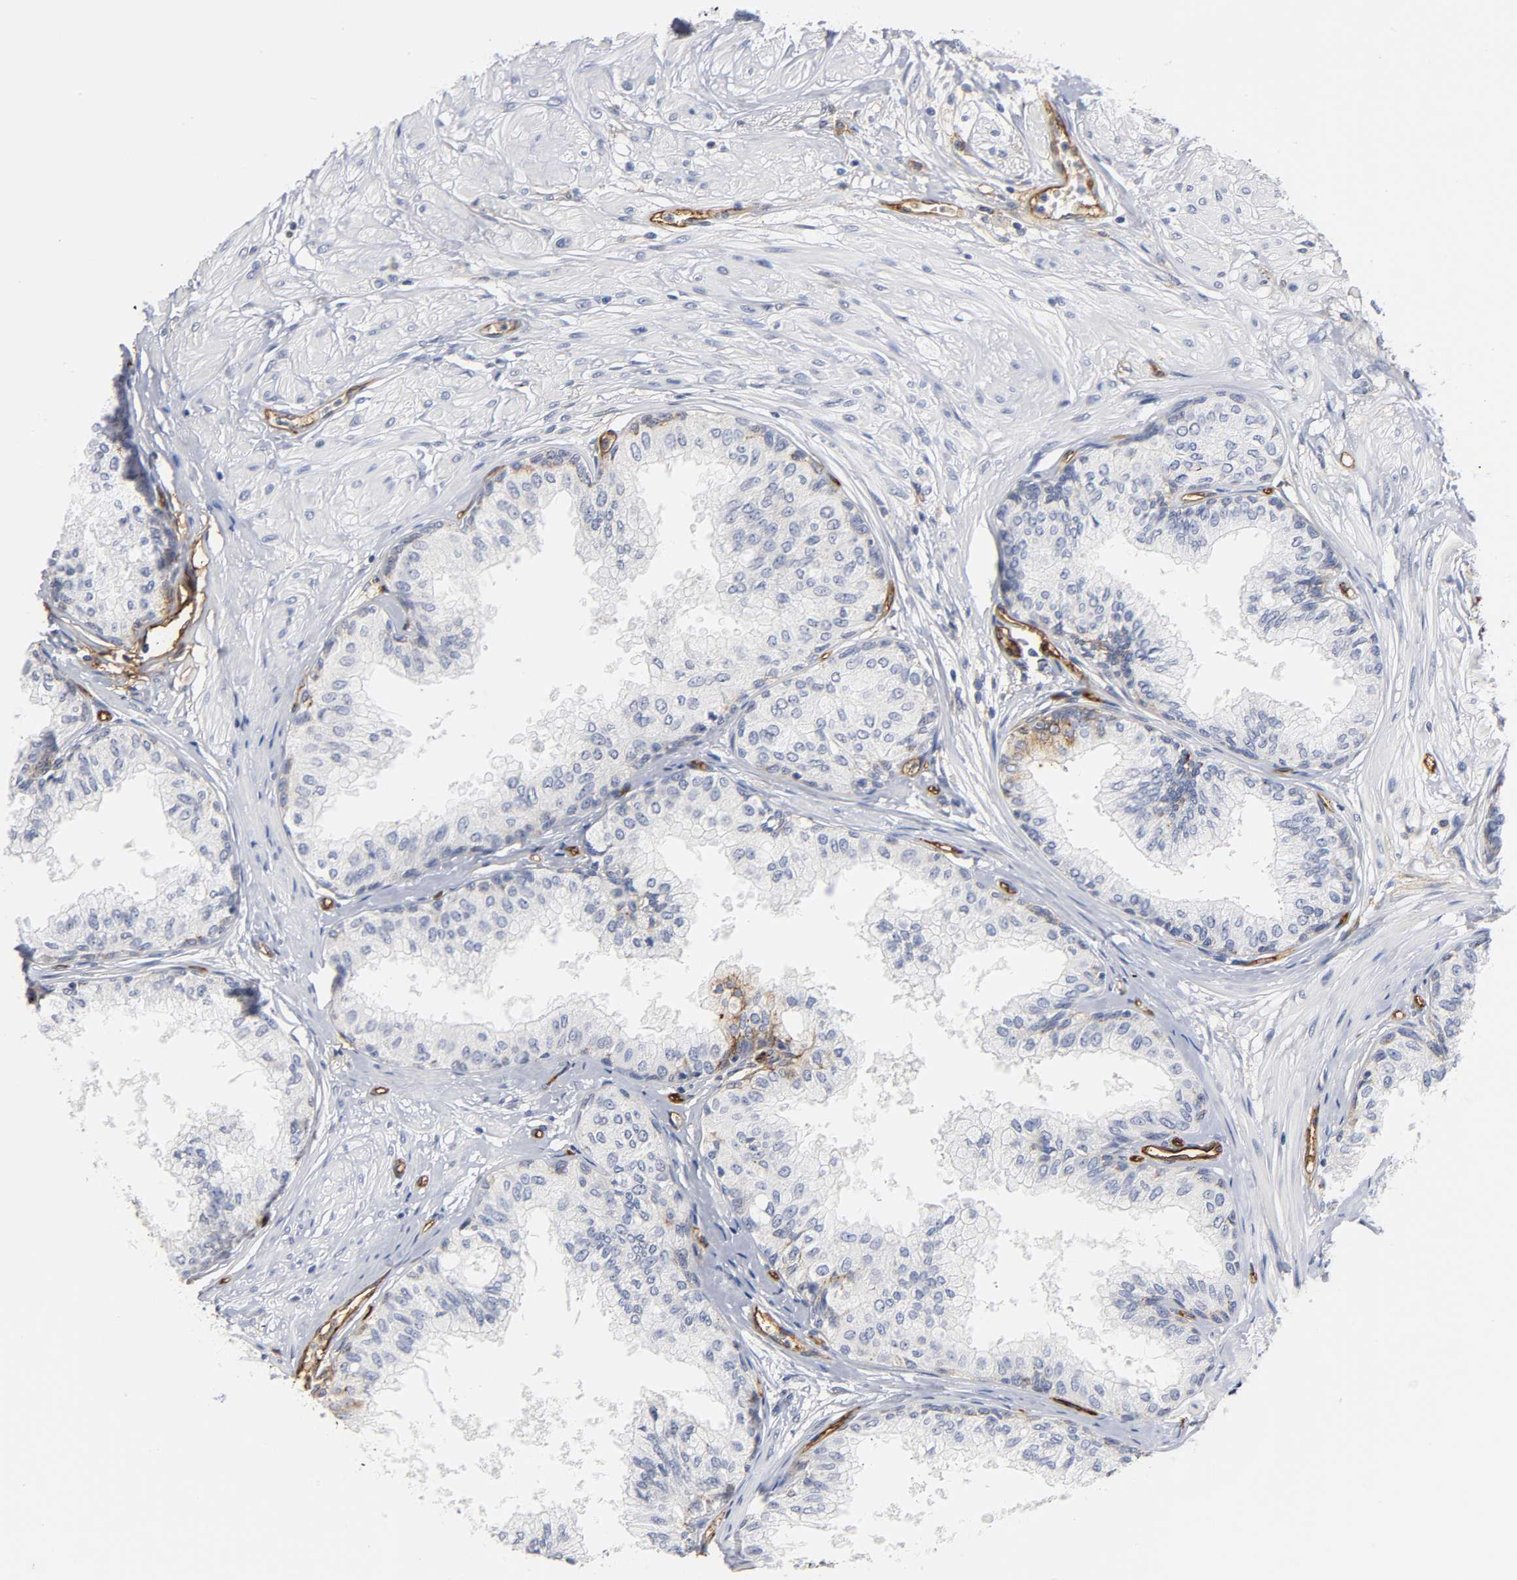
{"staining": {"intensity": "negative", "quantity": "none", "location": "none"}, "tissue": "prostate", "cell_type": "Glandular cells", "image_type": "normal", "snomed": [{"axis": "morphology", "description": "Normal tissue, NOS"}, {"axis": "topography", "description": "Prostate"}, {"axis": "topography", "description": "Seminal veicle"}], "caption": "Benign prostate was stained to show a protein in brown. There is no significant expression in glandular cells. (DAB IHC with hematoxylin counter stain).", "gene": "ICAM1", "patient": {"sex": "male", "age": 60}}